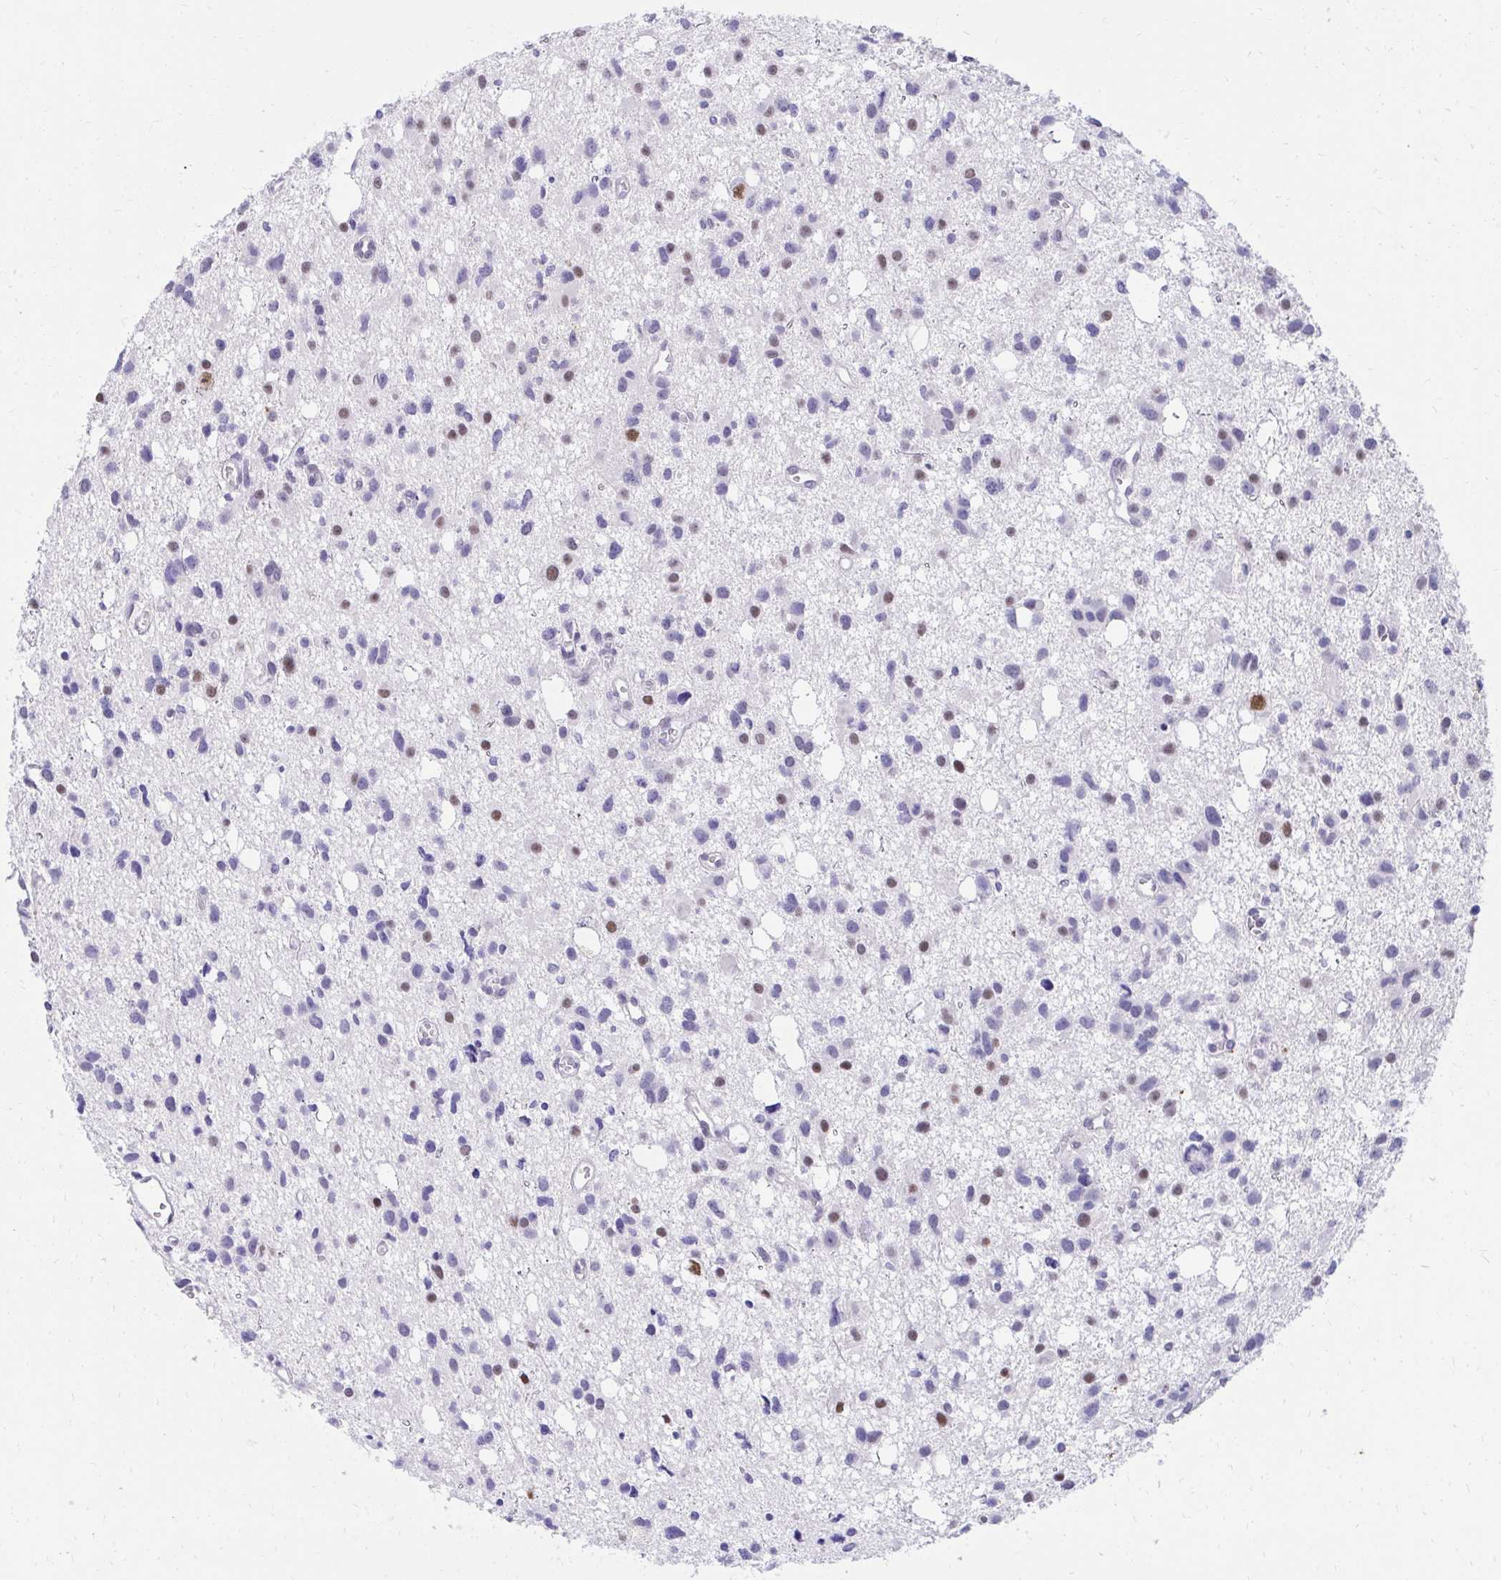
{"staining": {"intensity": "moderate", "quantity": "<25%", "location": "nuclear"}, "tissue": "glioma", "cell_type": "Tumor cells", "image_type": "cancer", "snomed": [{"axis": "morphology", "description": "Glioma, malignant, High grade"}, {"axis": "topography", "description": "Brain"}], "caption": "Immunohistochemical staining of human glioma shows low levels of moderate nuclear positivity in approximately <25% of tumor cells.", "gene": "KLK1", "patient": {"sex": "male", "age": 23}}